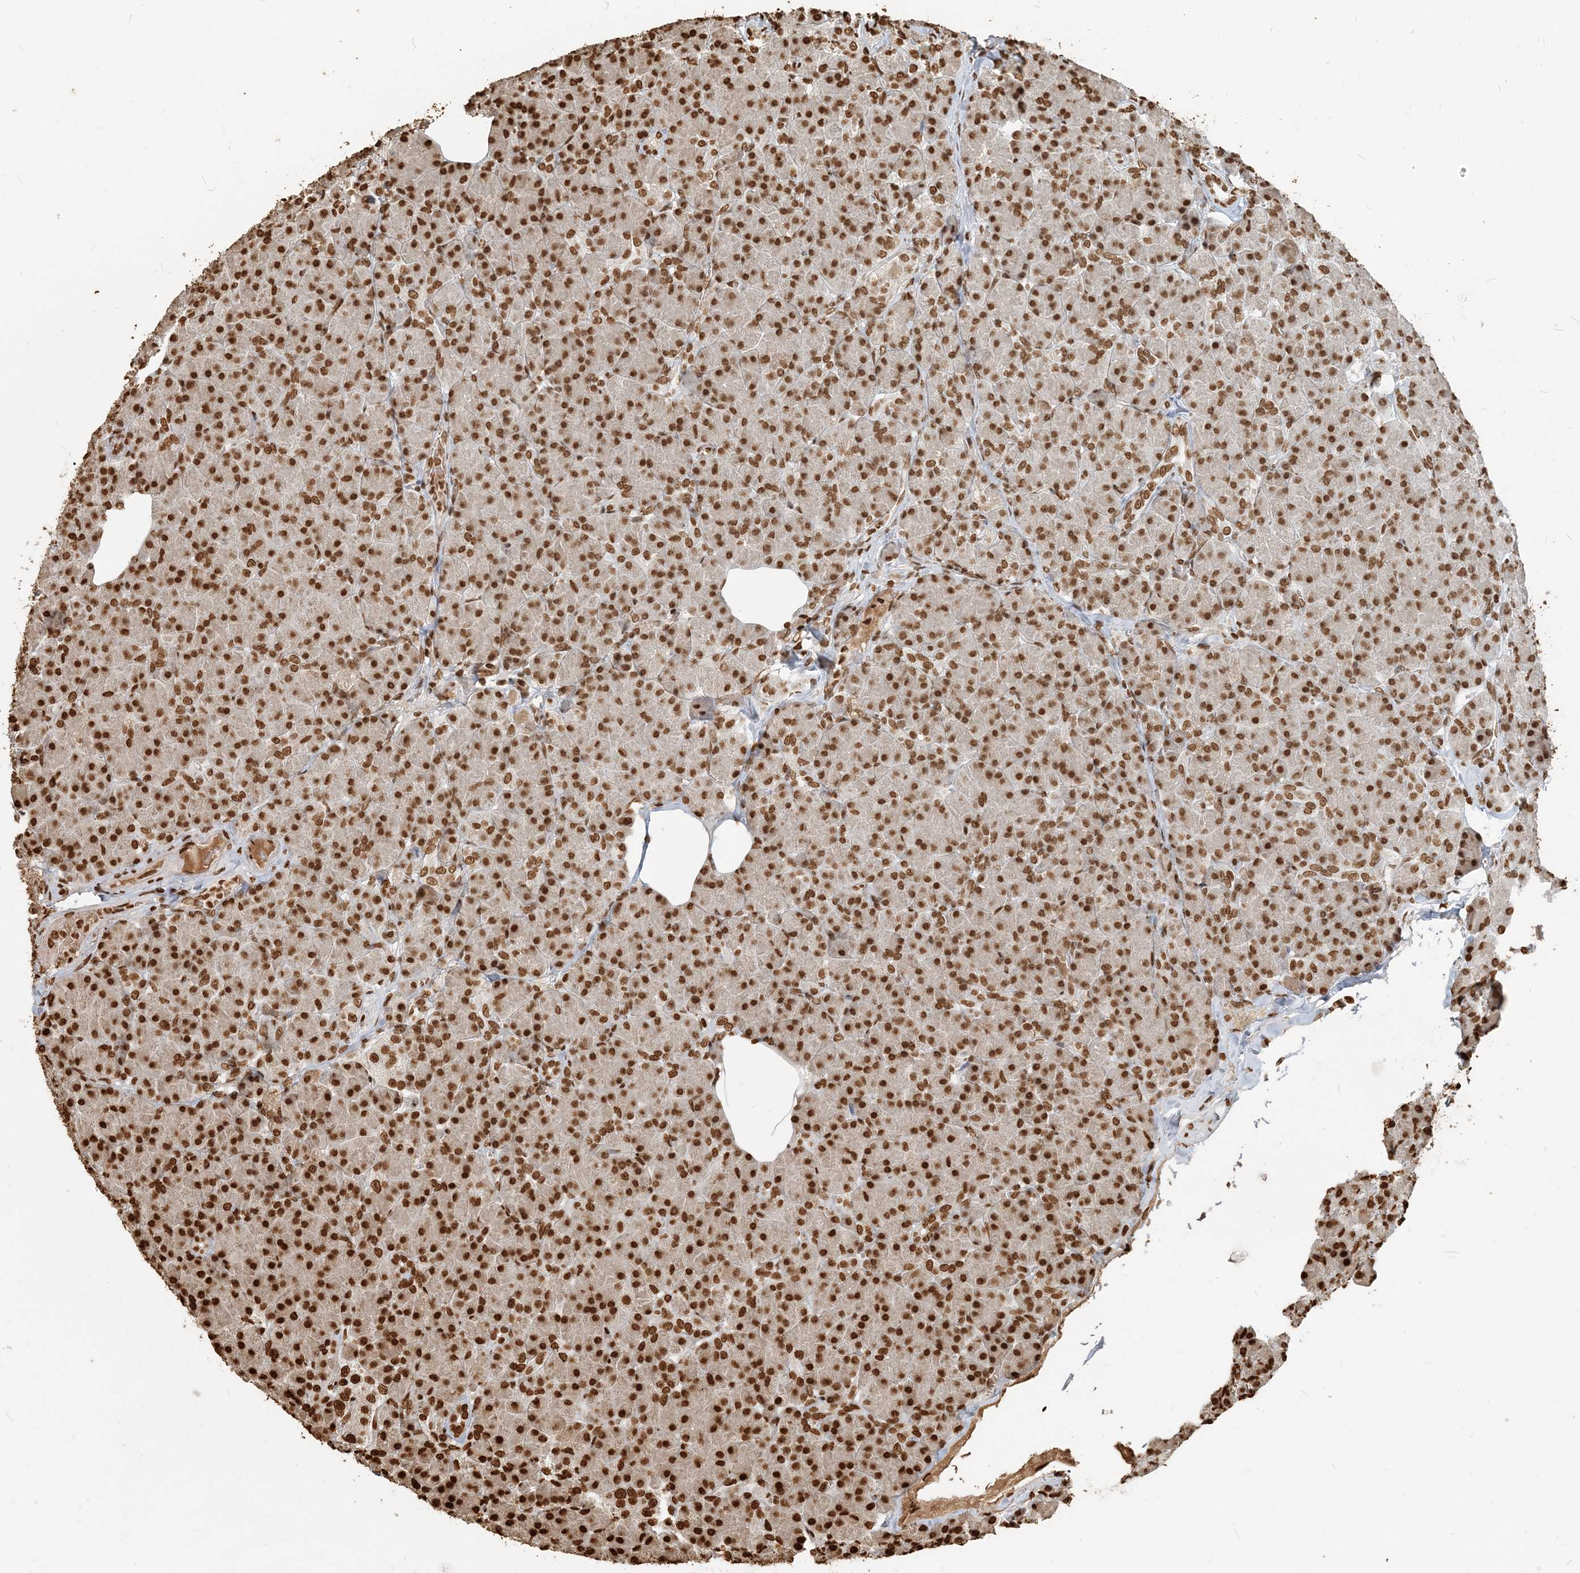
{"staining": {"intensity": "strong", "quantity": ">75%", "location": "nuclear"}, "tissue": "pancreas", "cell_type": "Exocrine glandular cells", "image_type": "normal", "snomed": [{"axis": "morphology", "description": "Normal tissue, NOS"}, {"axis": "topography", "description": "Pancreas"}], "caption": "Brown immunohistochemical staining in normal human pancreas shows strong nuclear expression in approximately >75% of exocrine glandular cells.", "gene": "H3", "patient": {"sex": "female", "age": 43}}